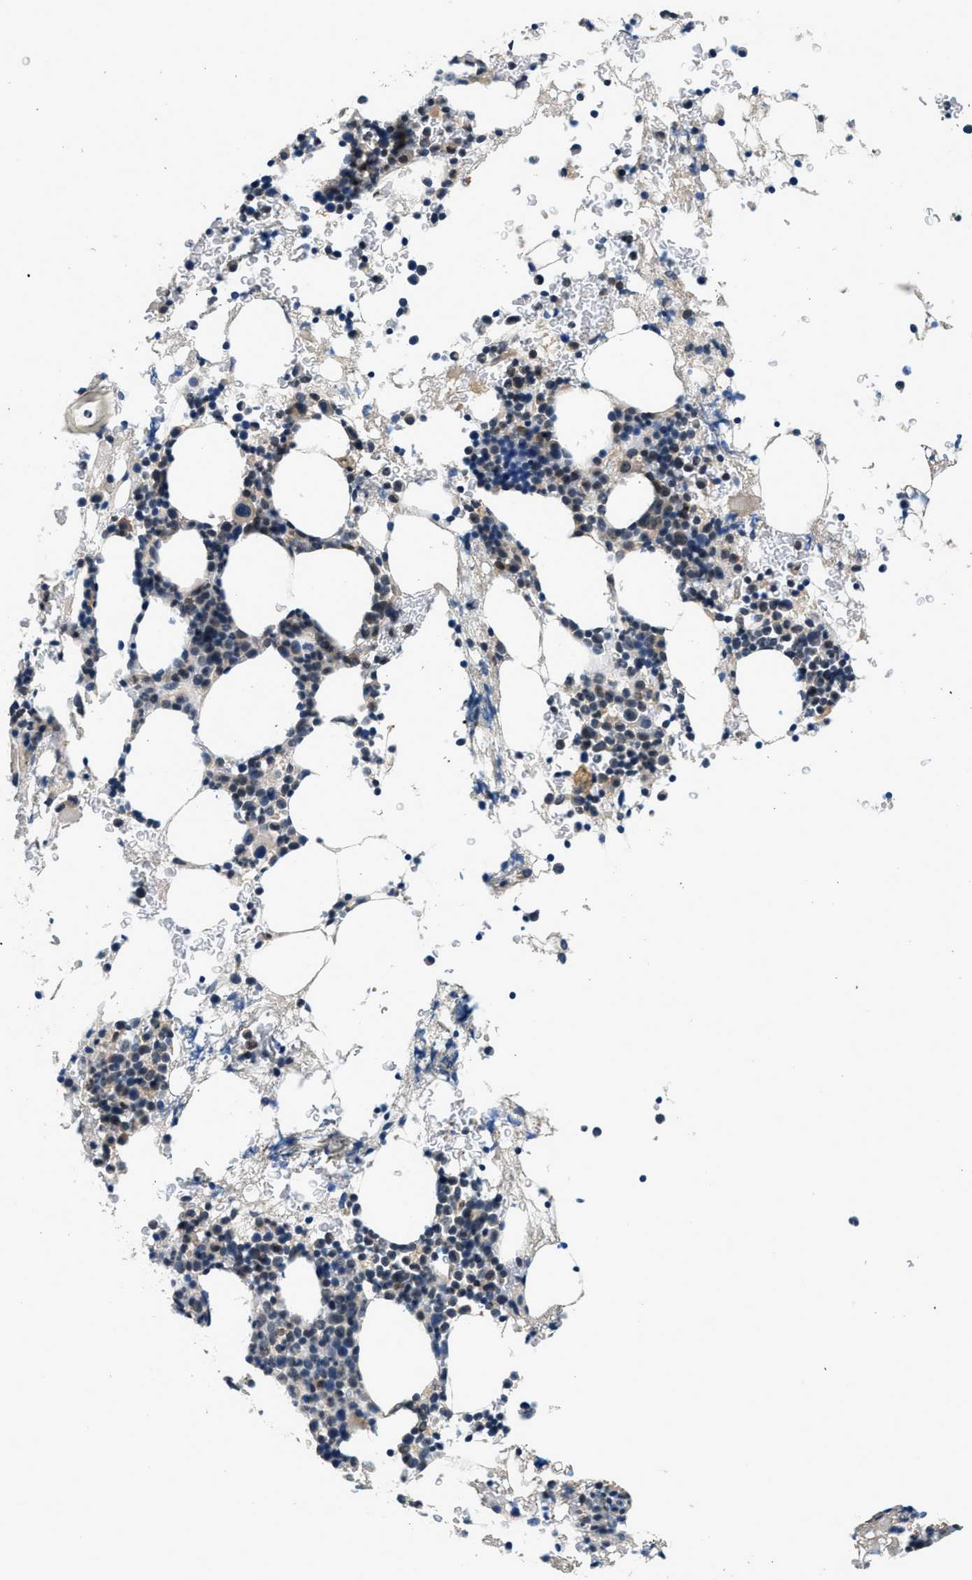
{"staining": {"intensity": "weak", "quantity": "25%-75%", "location": "nuclear"}, "tissue": "bone marrow", "cell_type": "Hematopoietic cells", "image_type": "normal", "snomed": [{"axis": "morphology", "description": "Normal tissue, NOS"}, {"axis": "morphology", "description": "Inflammation, NOS"}, {"axis": "topography", "description": "Bone marrow"}], "caption": "Immunohistochemical staining of unremarkable bone marrow demonstrates weak nuclear protein positivity in about 25%-75% of hematopoietic cells.", "gene": "SSH2", "patient": {"sex": "female", "age": 84}}